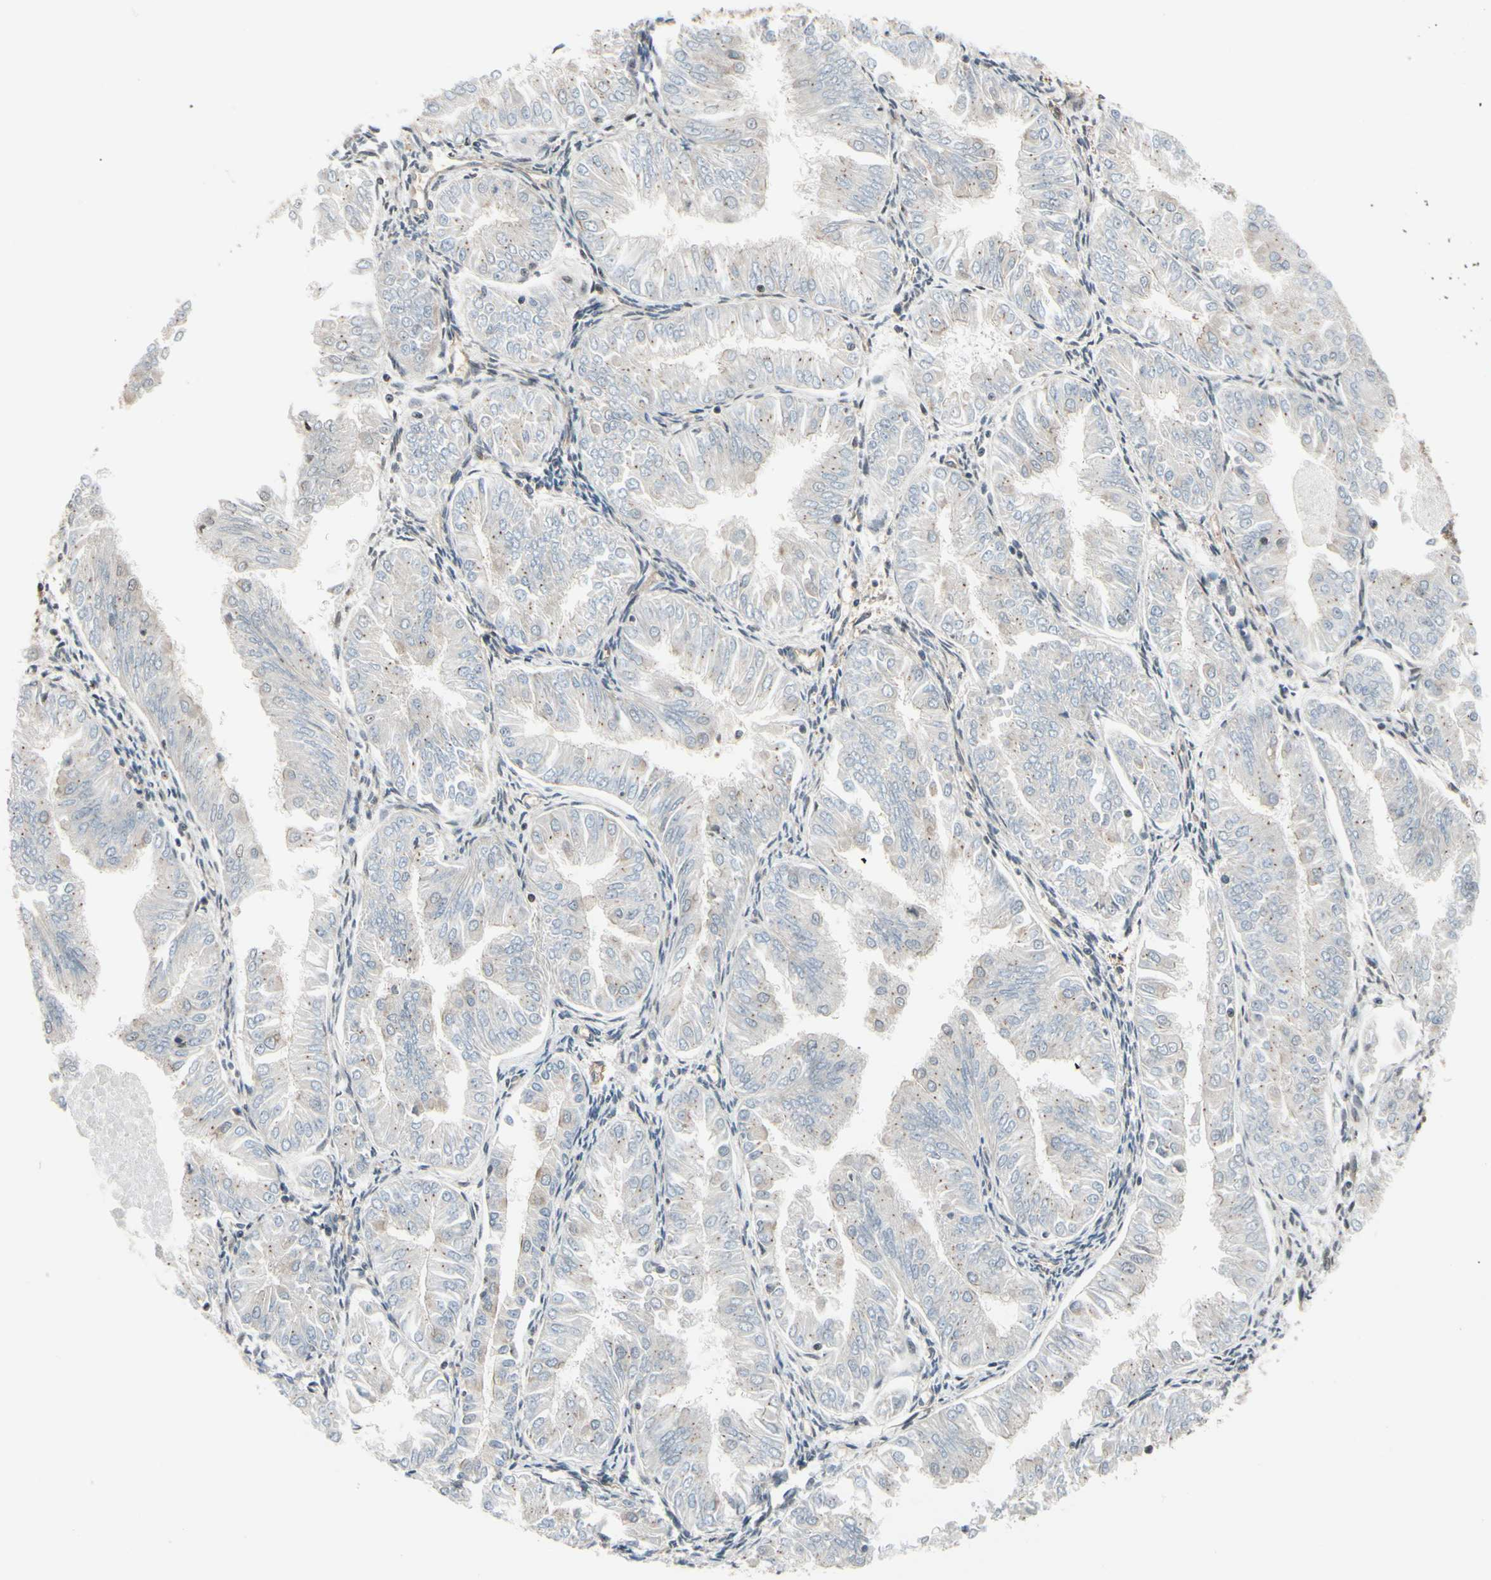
{"staining": {"intensity": "negative", "quantity": "none", "location": "none"}, "tissue": "endometrial cancer", "cell_type": "Tumor cells", "image_type": "cancer", "snomed": [{"axis": "morphology", "description": "Adenocarcinoma, NOS"}, {"axis": "topography", "description": "Endometrium"}], "caption": "This histopathology image is of endometrial cancer (adenocarcinoma) stained with IHC to label a protein in brown with the nuclei are counter-stained blue. There is no staining in tumor cells. Nuclei are stained in blue.", "gene": "EPS15", "patient": {"sex": "female", "age": 53}}